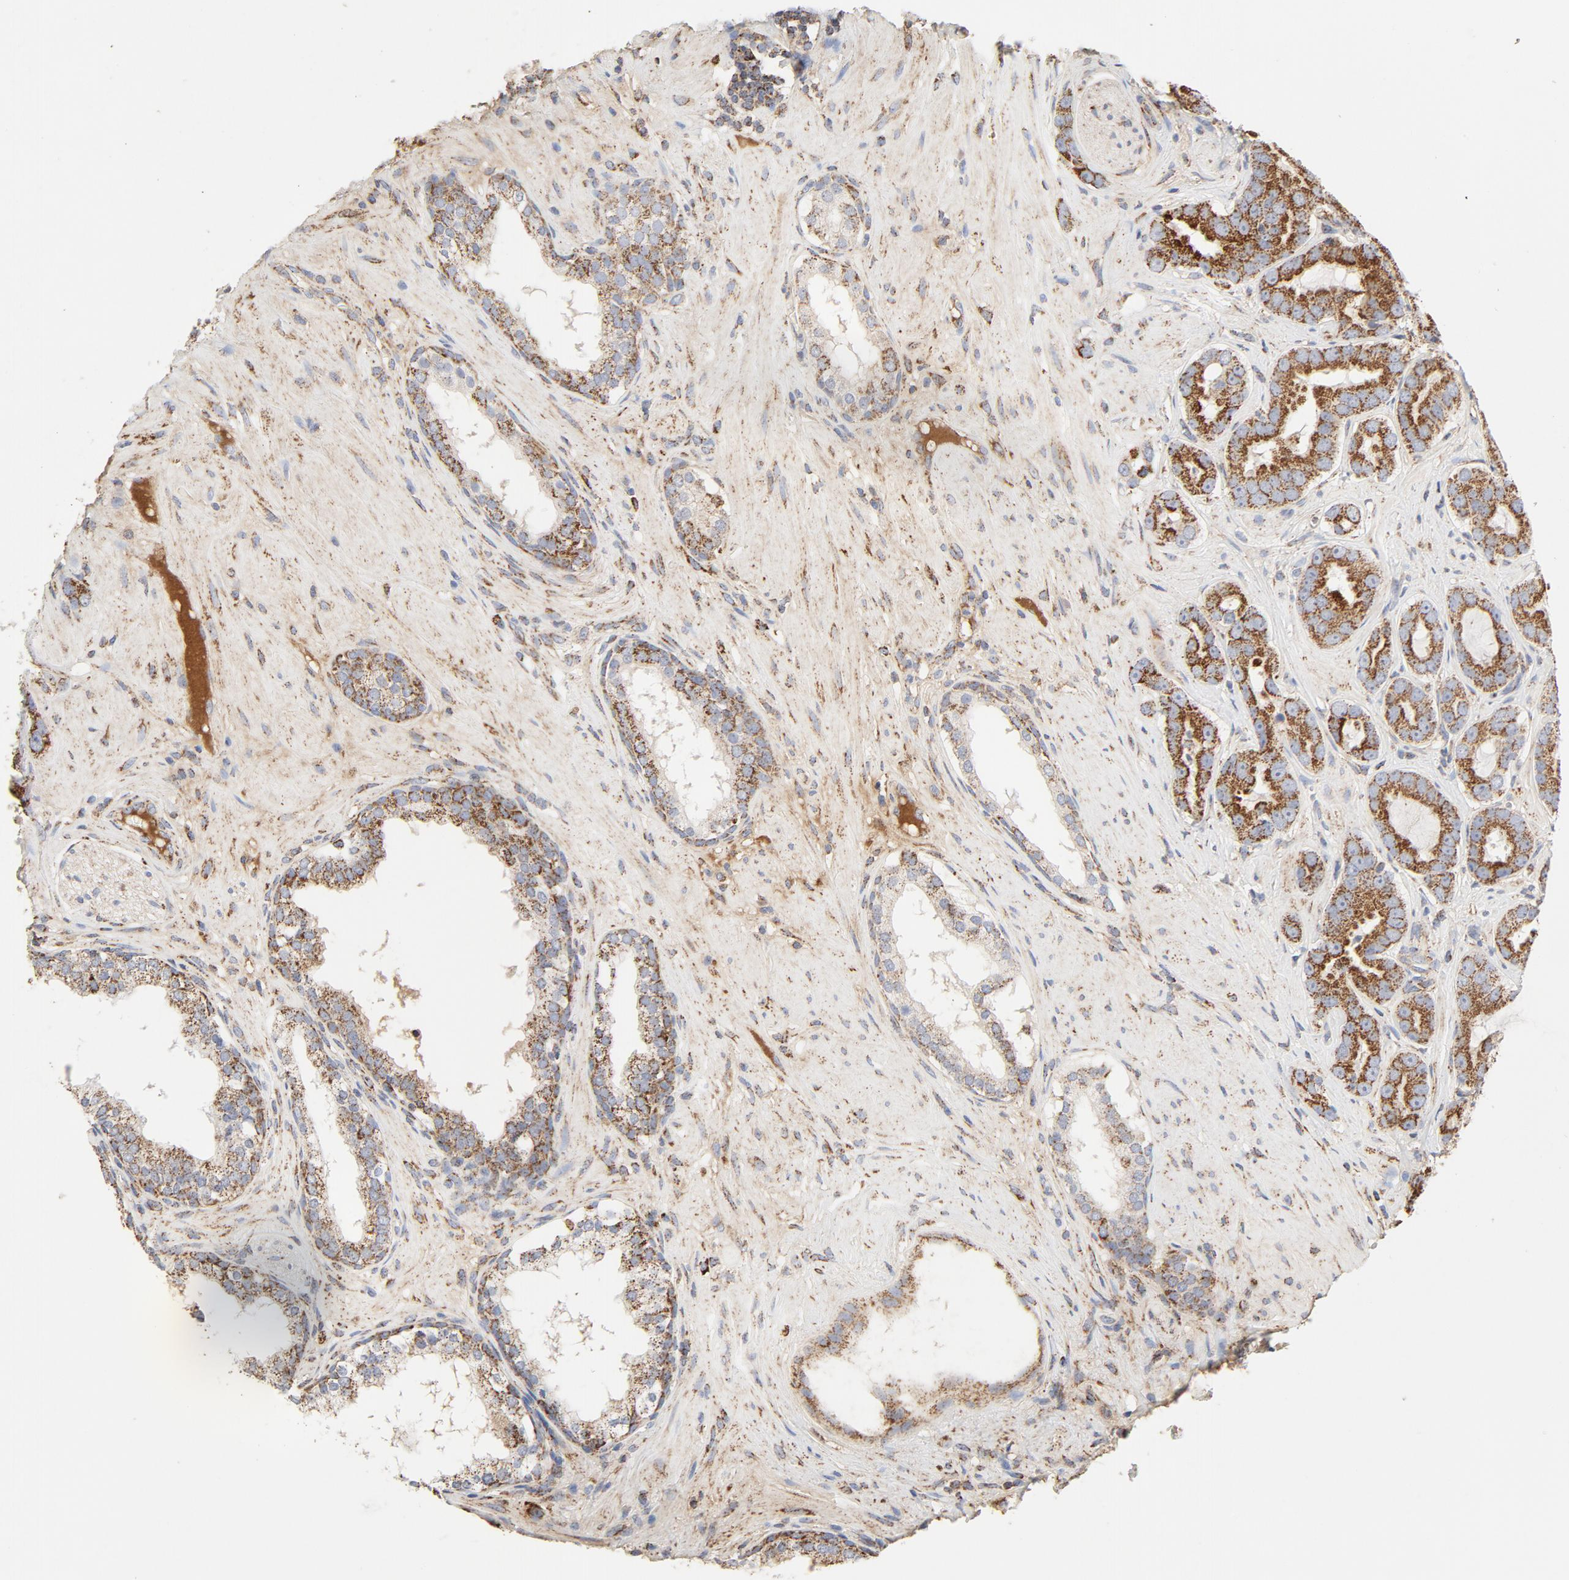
{"staining": {"intensity": "strong", "quantity": ">75%", "location": "cytoplasmic/membranous"}, "tissue": "prostate cancer", "cell_type": "Tumor cells", "image_type": "cancer", "snomed": [{"axis": "morphology", "description": "Adenocarcinoma, Low grade"}, {"axis": "topography", "description": "Prostate"}], "caption": "DAB immunohistochemical staining of prostate adenocarcinoma (low-grade) exhibits strong cytoplasmic/membranous protein expression in about >75% of tumor cells.", "gene": "PCNX4", "patient": {"sex": "male", "age": 59}}